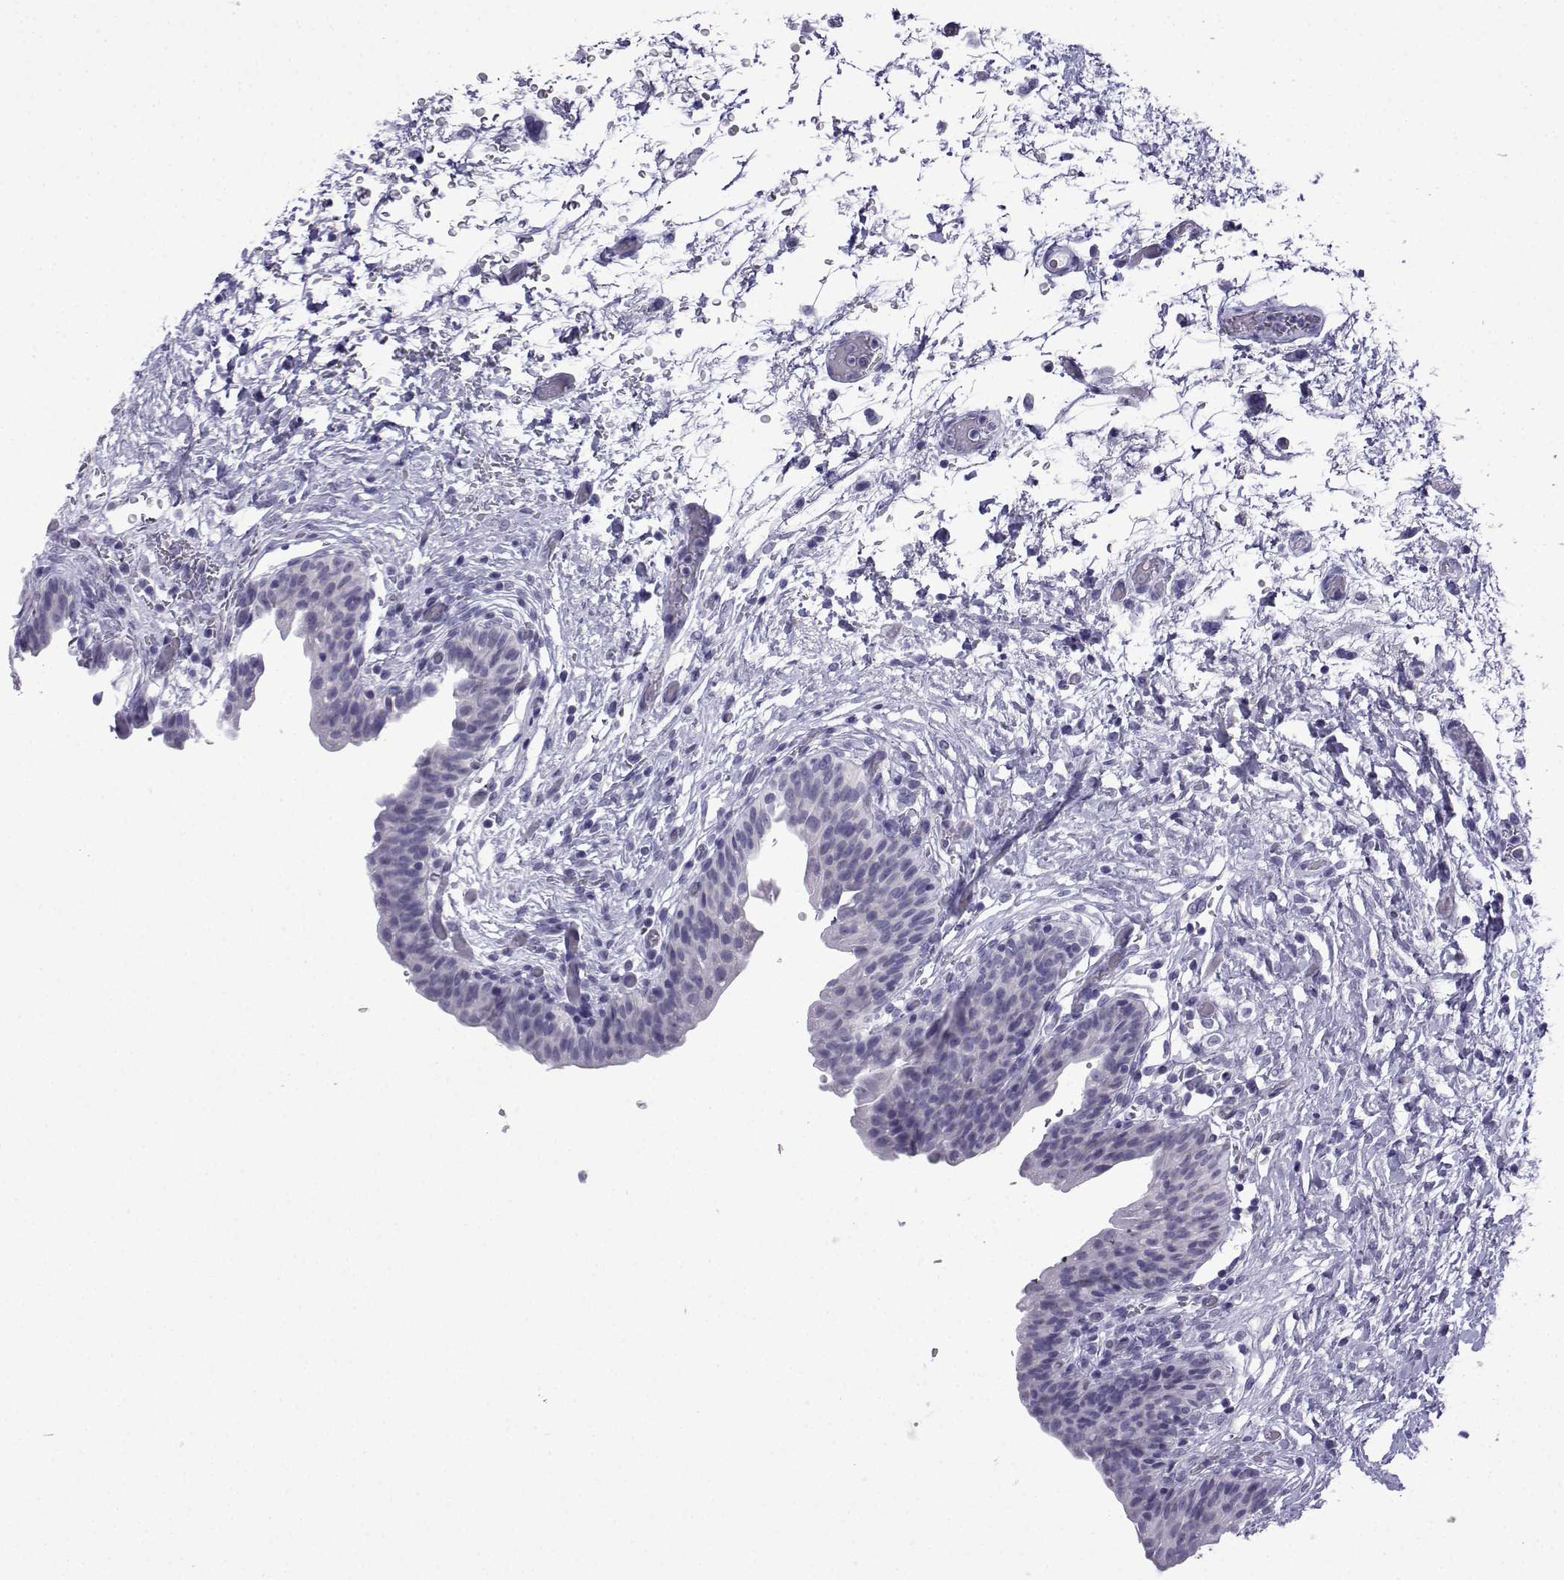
{"staining": {"intensity": "negative", "quantity": "none", "location": "none"}, "tissue": "urinary bladder", "cell_type": "Urothelial cells", "image_type": "normal", "snomed": [{"axis": "morphology", "description": "Normal tissue, NOS"}, {"axis": "topography", "description": "Urinary bladder"}], "caption": "A high-resolution image shows IHC staining of normal urinary bladder, which demonstrates no significant staining in urothelial cells. (Immunohistochemistry, brightfield microscopy, high magnification).", "gene": "ACRBP", "patient": {"sex": "male", "age": 69}}